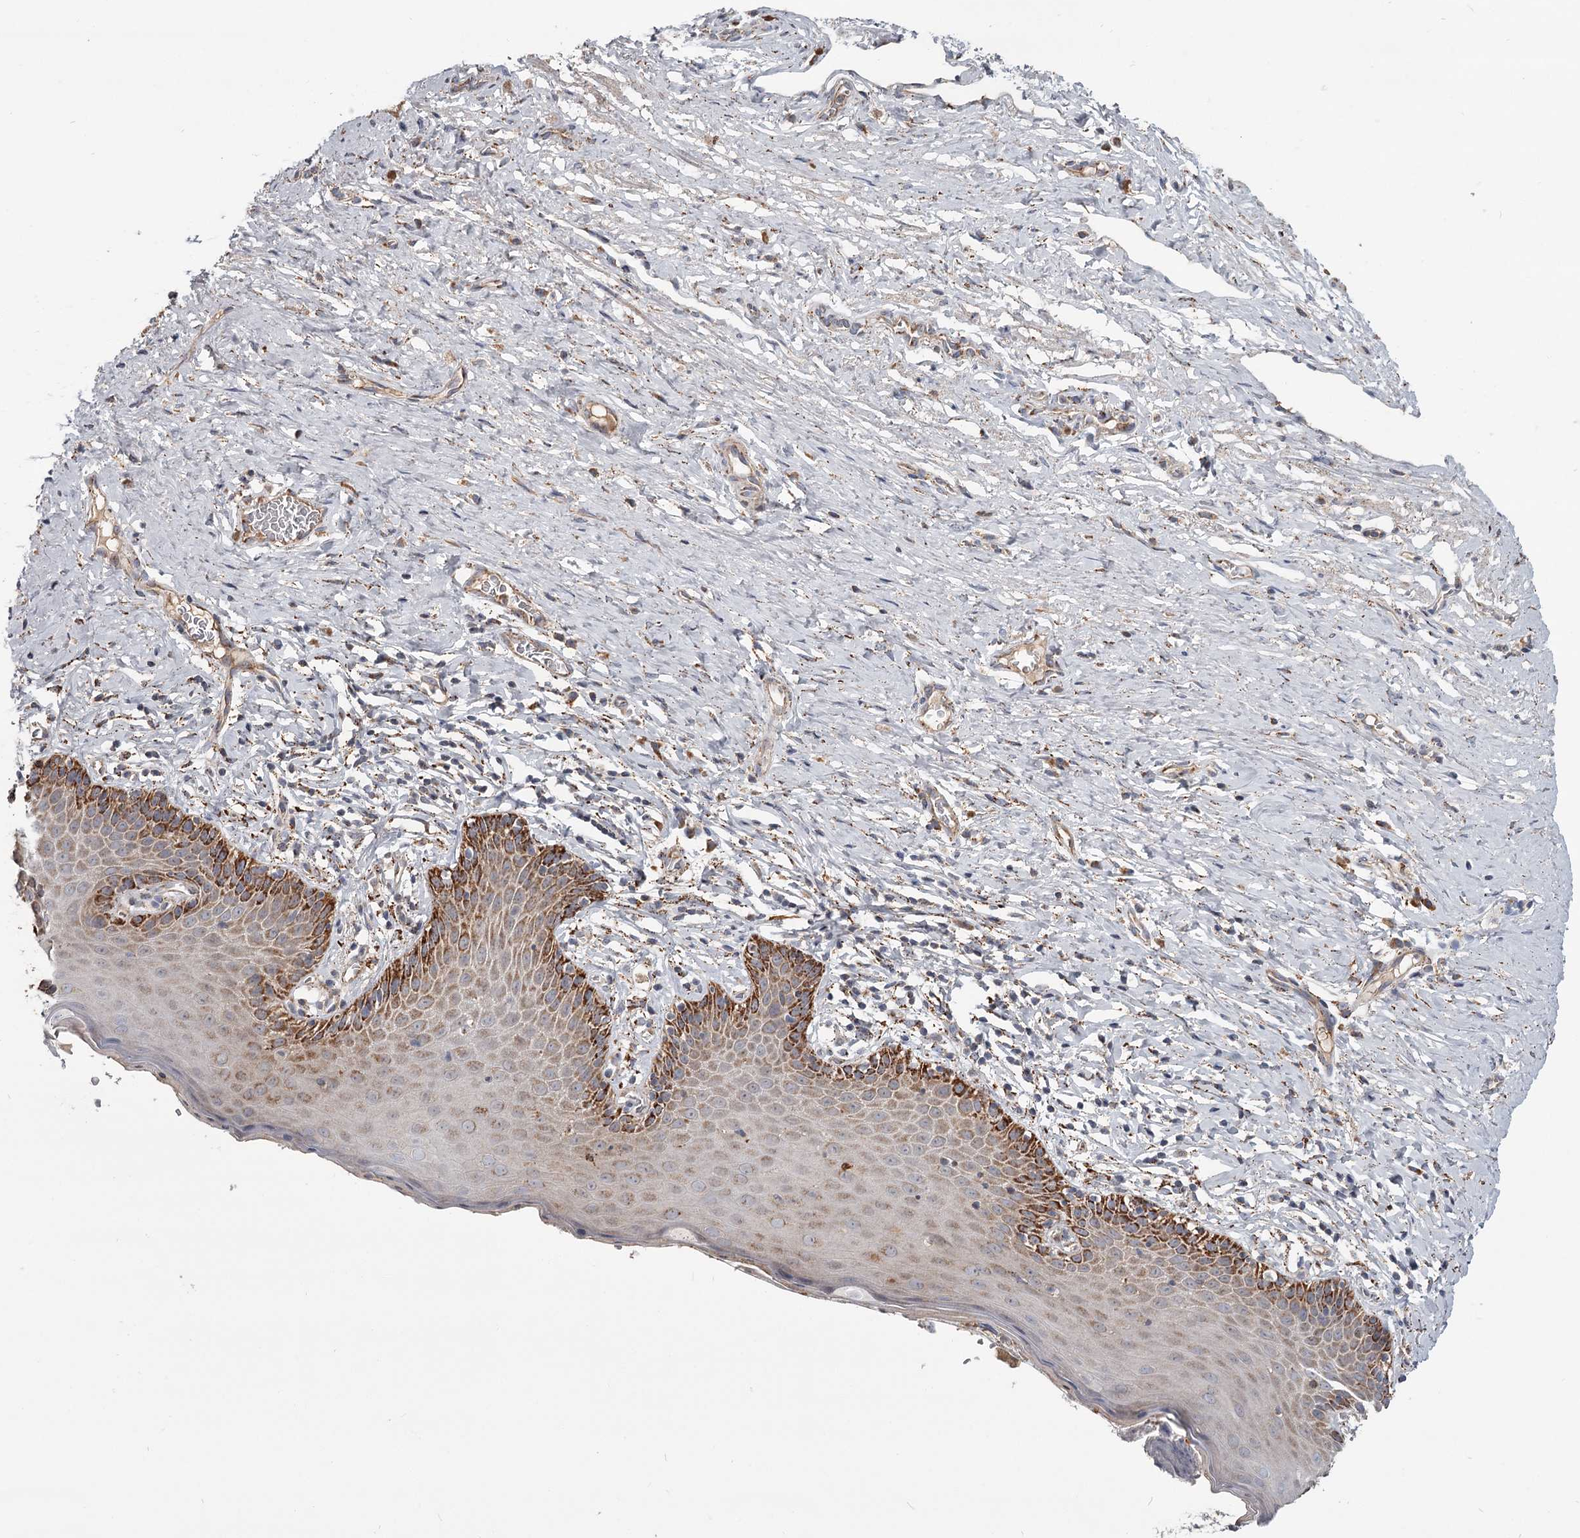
{"staining": {"intensity": "moderate", "quantity": ">75%", "location": "cytoplasmic/membranous"}, "tissue": "cervix", "cell_type": "Glandular cells", "image_type": "normal", "snomed": [{"axis": "morphology", "description": "Normal tissue, NOS"}, {"axis": "topography", "description": "Cervix"}], "caption": "This image displays immunohistochemistry staining of unremarkable cervix, with medium moderate cytoplasmic/membranous expression in approximately >75% of glandular cells.", "gene": "CDC123", "patient": {"sex": "female", "age": 42}}